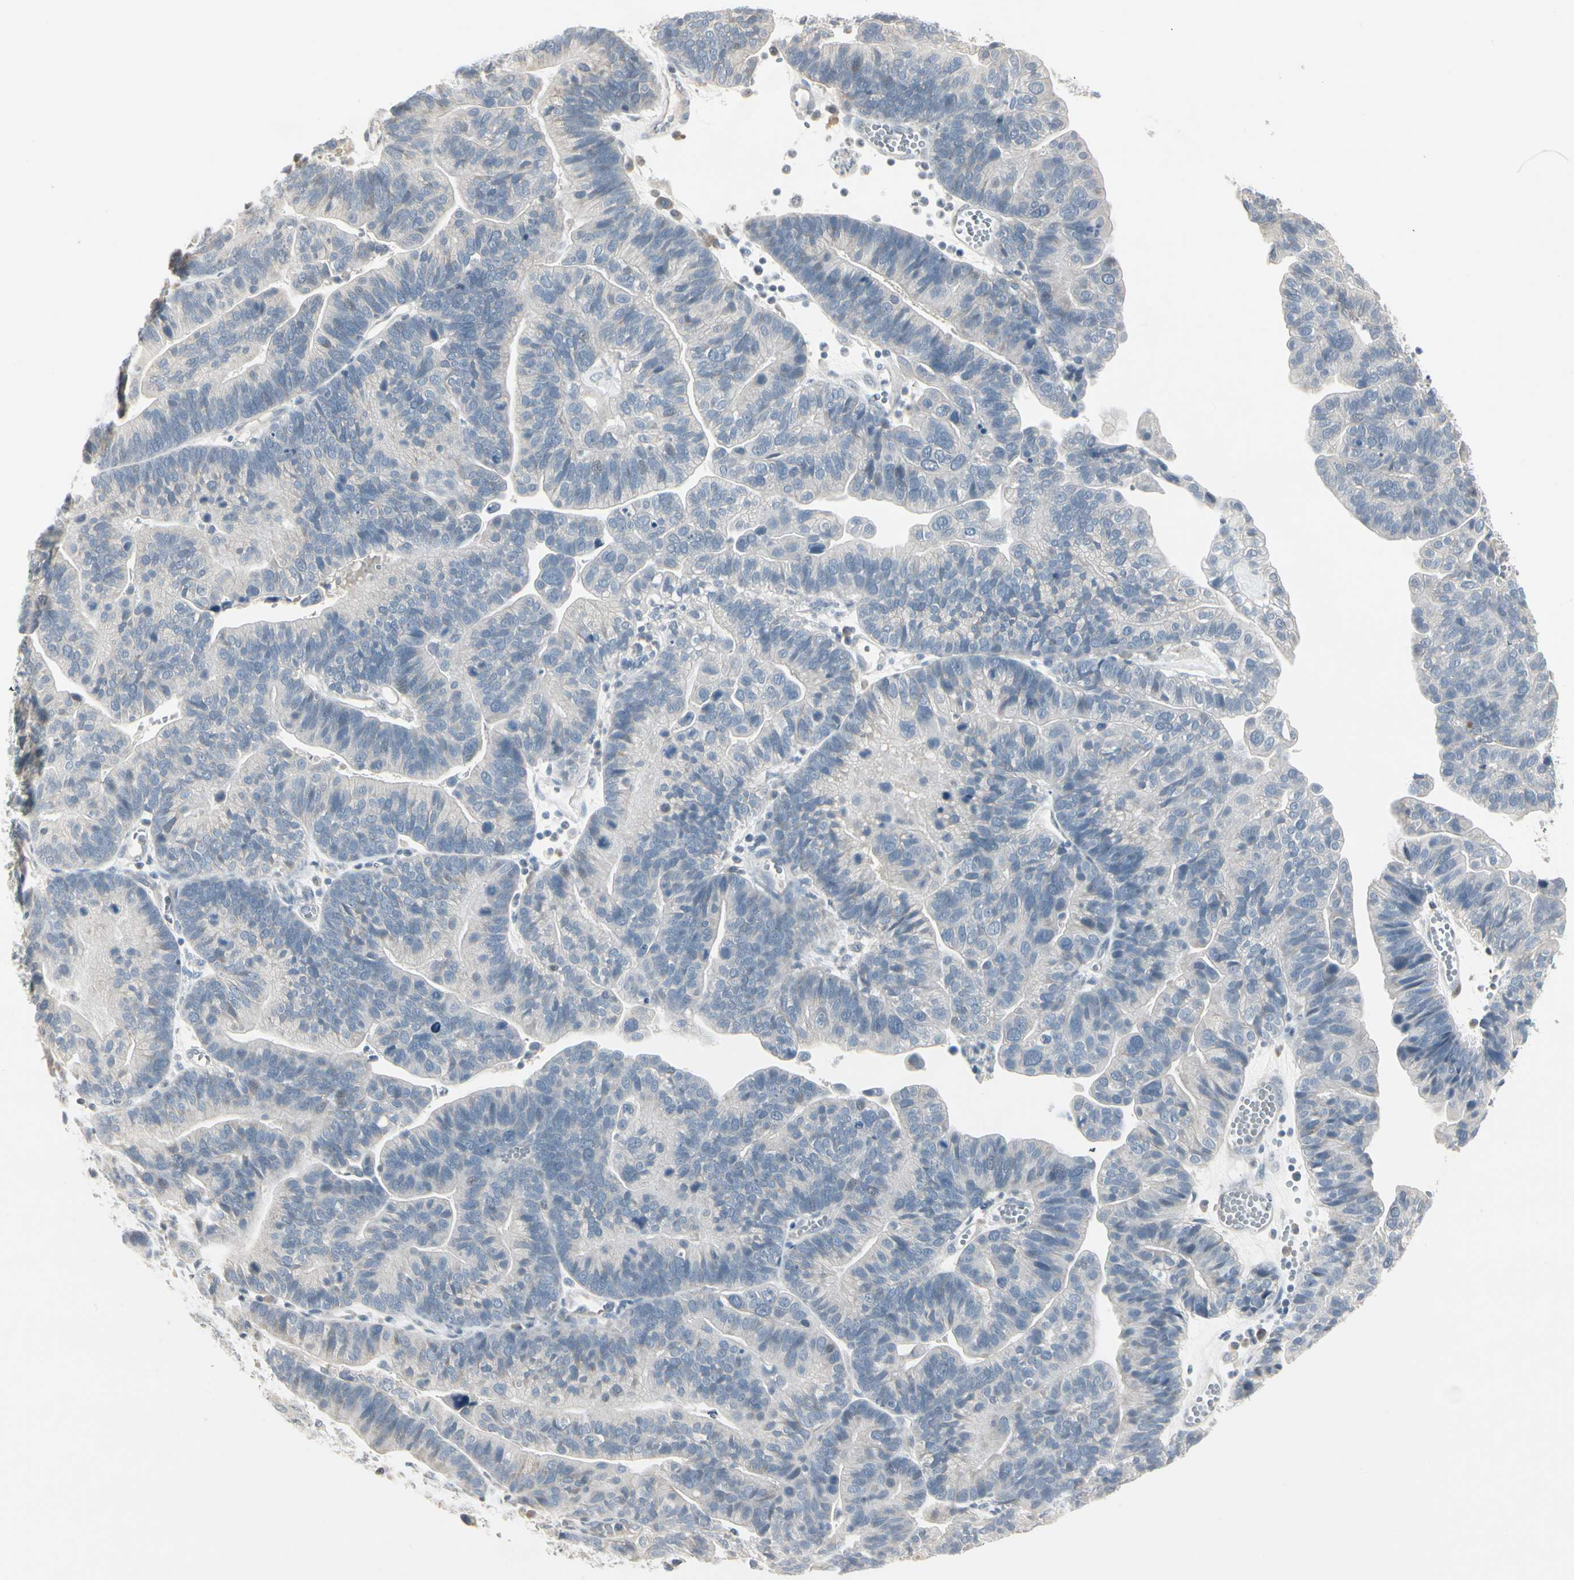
{"staining": {"intensity": "negative", "quantity": "none", "location": "none"}, "tissue": "ovarian cancer", "cell_type": "Tumor cells", "image_type": "cancer", "snomed": [{"axis": "morphology", "description": "Cystadenocarcinoma, serous, NOS"}, {"axis": "topography", "description": "Ovary"}], "caption": "IHC of human ovarian serous cystadenocarcinoma shows no positivity in tumor cells.", "gene": "DMPK", "patient": {"sex": "female", "age": 56}}